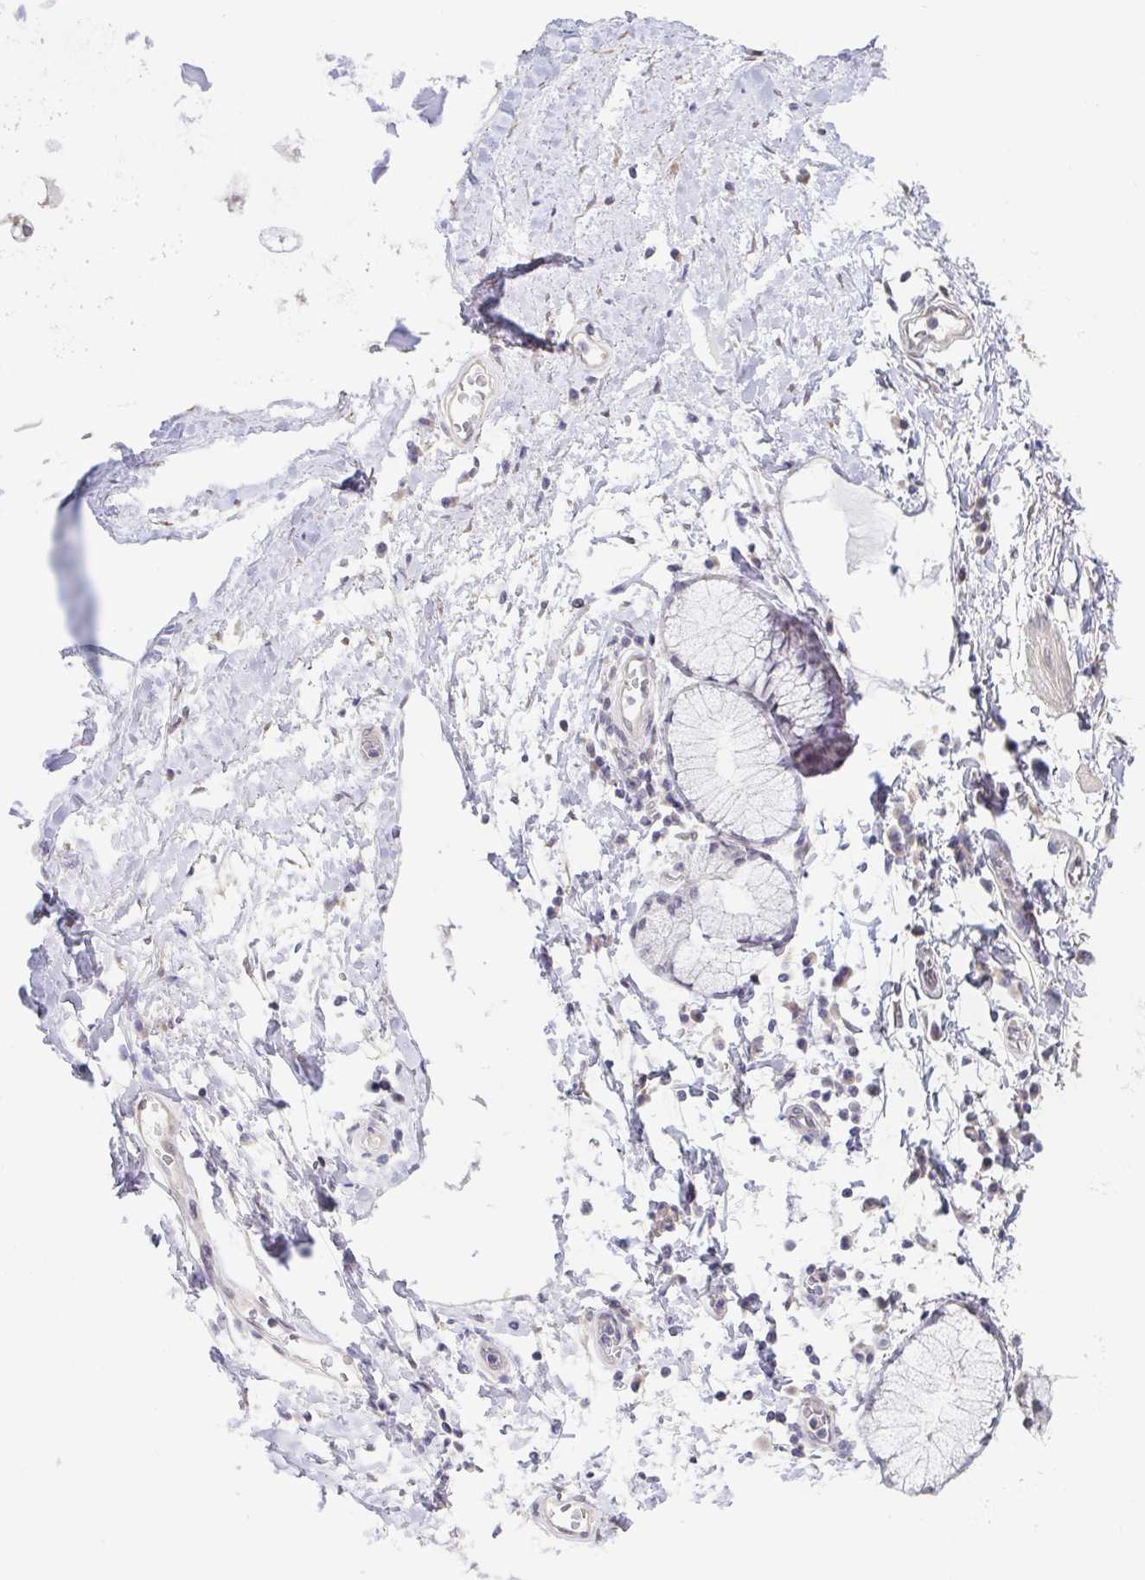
{"staining": {"intensity": "negative", "quantity": "none", "location": "none"}, "tissue": "adipose tissue", "cell_type": "Adipocytes", "image_type": "normal", "snomed": [{"axis": "morphology", "description": "Normal tissue, NOS"}, {"axis": "morphology", "description": "Degeneration, NOS"}, {"axis": "topography", "description": "Cartilage tissue"}, {"axis": "topography", "description": "Lung"}], "caption": "An immunohistochemistry image of normal adipose tissue is shown. There is no staining in adipocytes of adipose tissue.", "gene": "HYPK", "patient": {"sex": "female", "age": 61}}